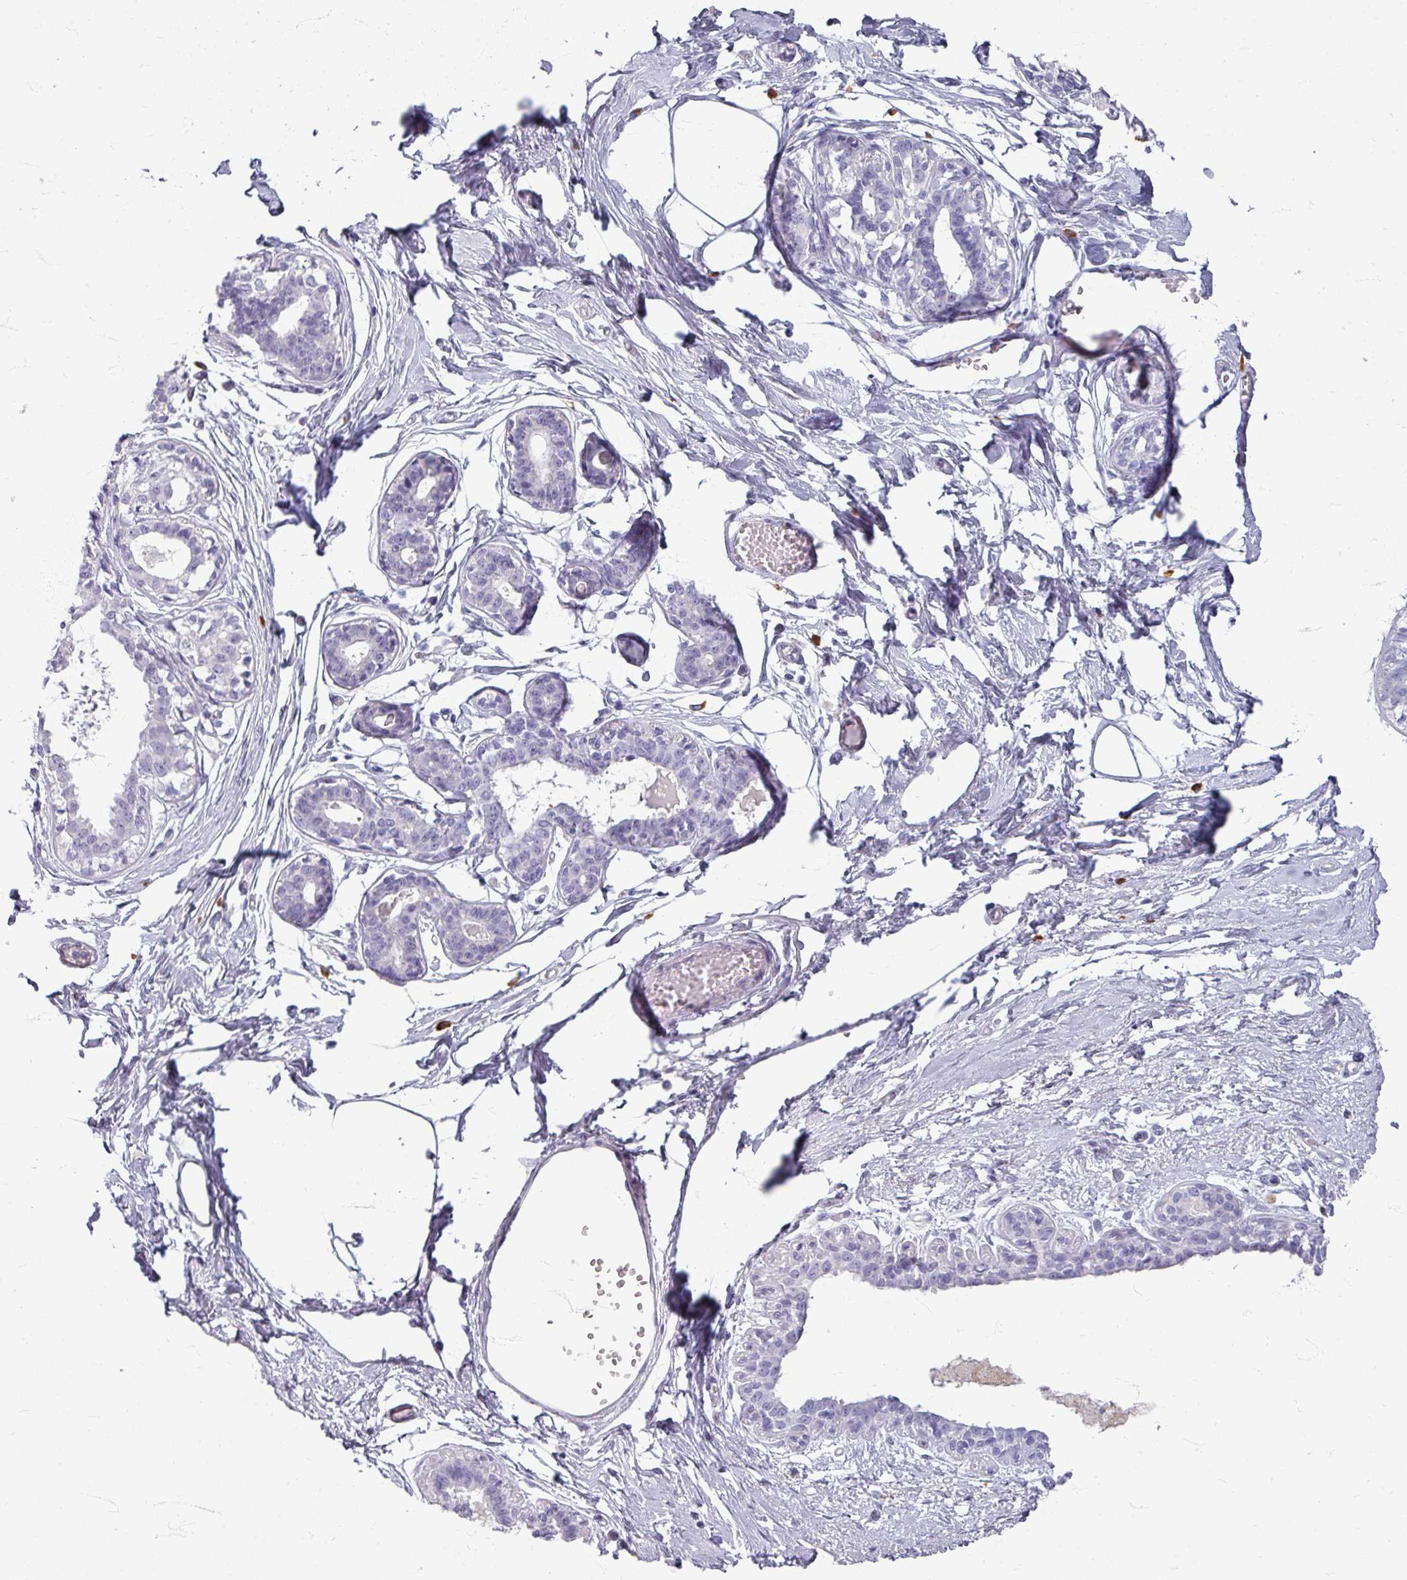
{"staining": {"intensity": "negative", "quantity": "none", "location": "none"}, "tissue": "breast", "cell_type": "Adipocytes", "image_type": "normal", "snomed": [{"axis": "morphology", "description": "Normal tissue, NOS"}, {"axis": "topography", "description": "Breast"}], "caption": "Breast stained for a protein using immunohistochemistry (IHC) reveals no positivity adipocytes.", "gene": "ZNF878", "patient": {"sex": "female", "age": 45}}